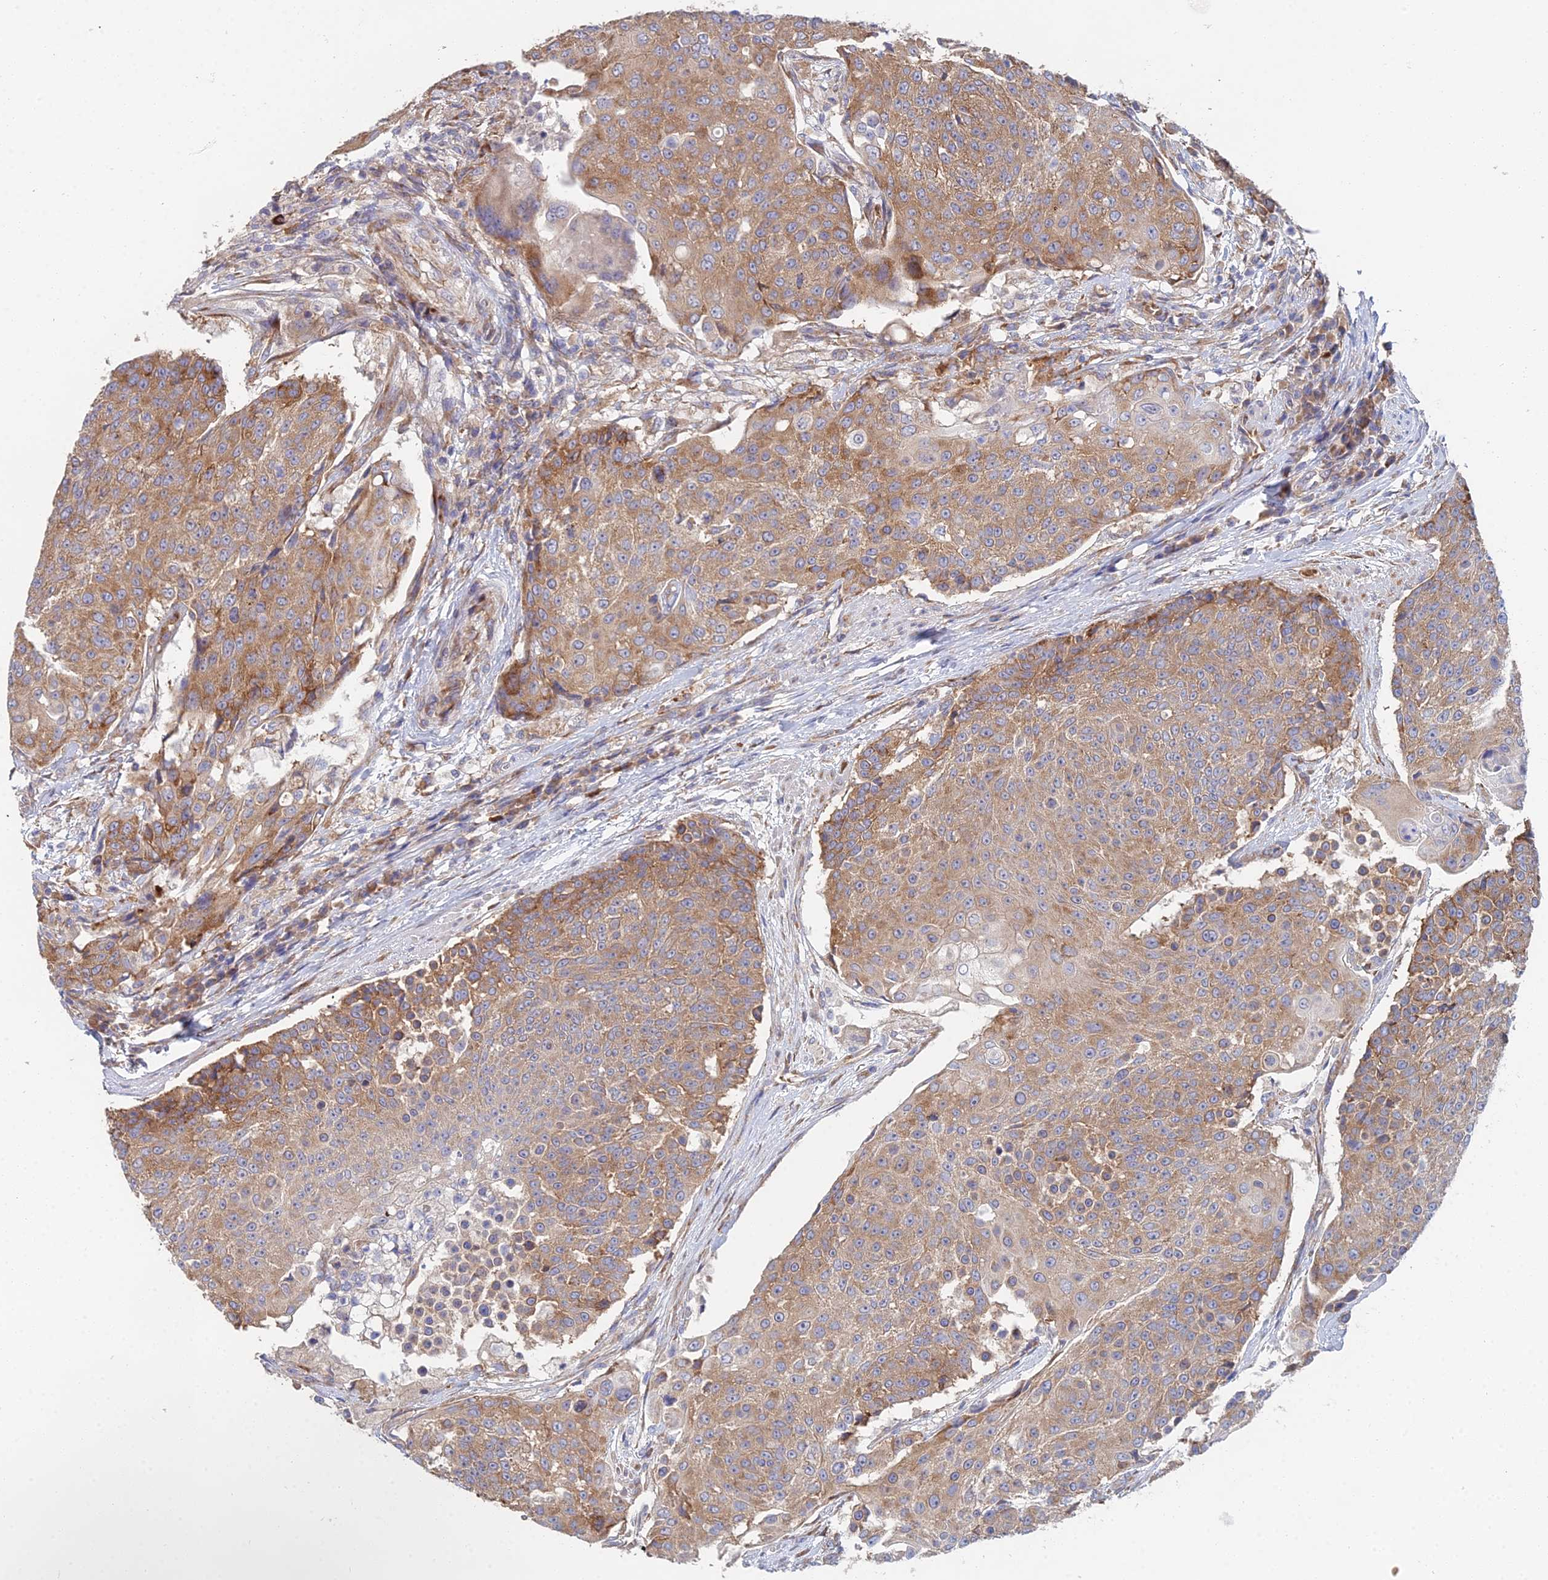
{"staining": {"intensity": "moderate", "quantity": ">75%", "location": "cytoplasmic/membranous"}, "tissue": "urothelial cancer", "cell_type": "Tumor cells", "image_type": "cancer", "snomed": [{"axis": "morphology", "description": "Urothelial carcinoma, High grade"}, {"axis": "topography", "description": "Urinary bladder"}], "caption": "This image displays immunohistochemistry (IHC) staining of human high-grade urothelial carcinoma, with medium moderate cytoplasmic/membranous positivity in approximately >75% of tumor cells.", "gene": "ELOF1", "patient": {"sex": "female", "age": 63}}